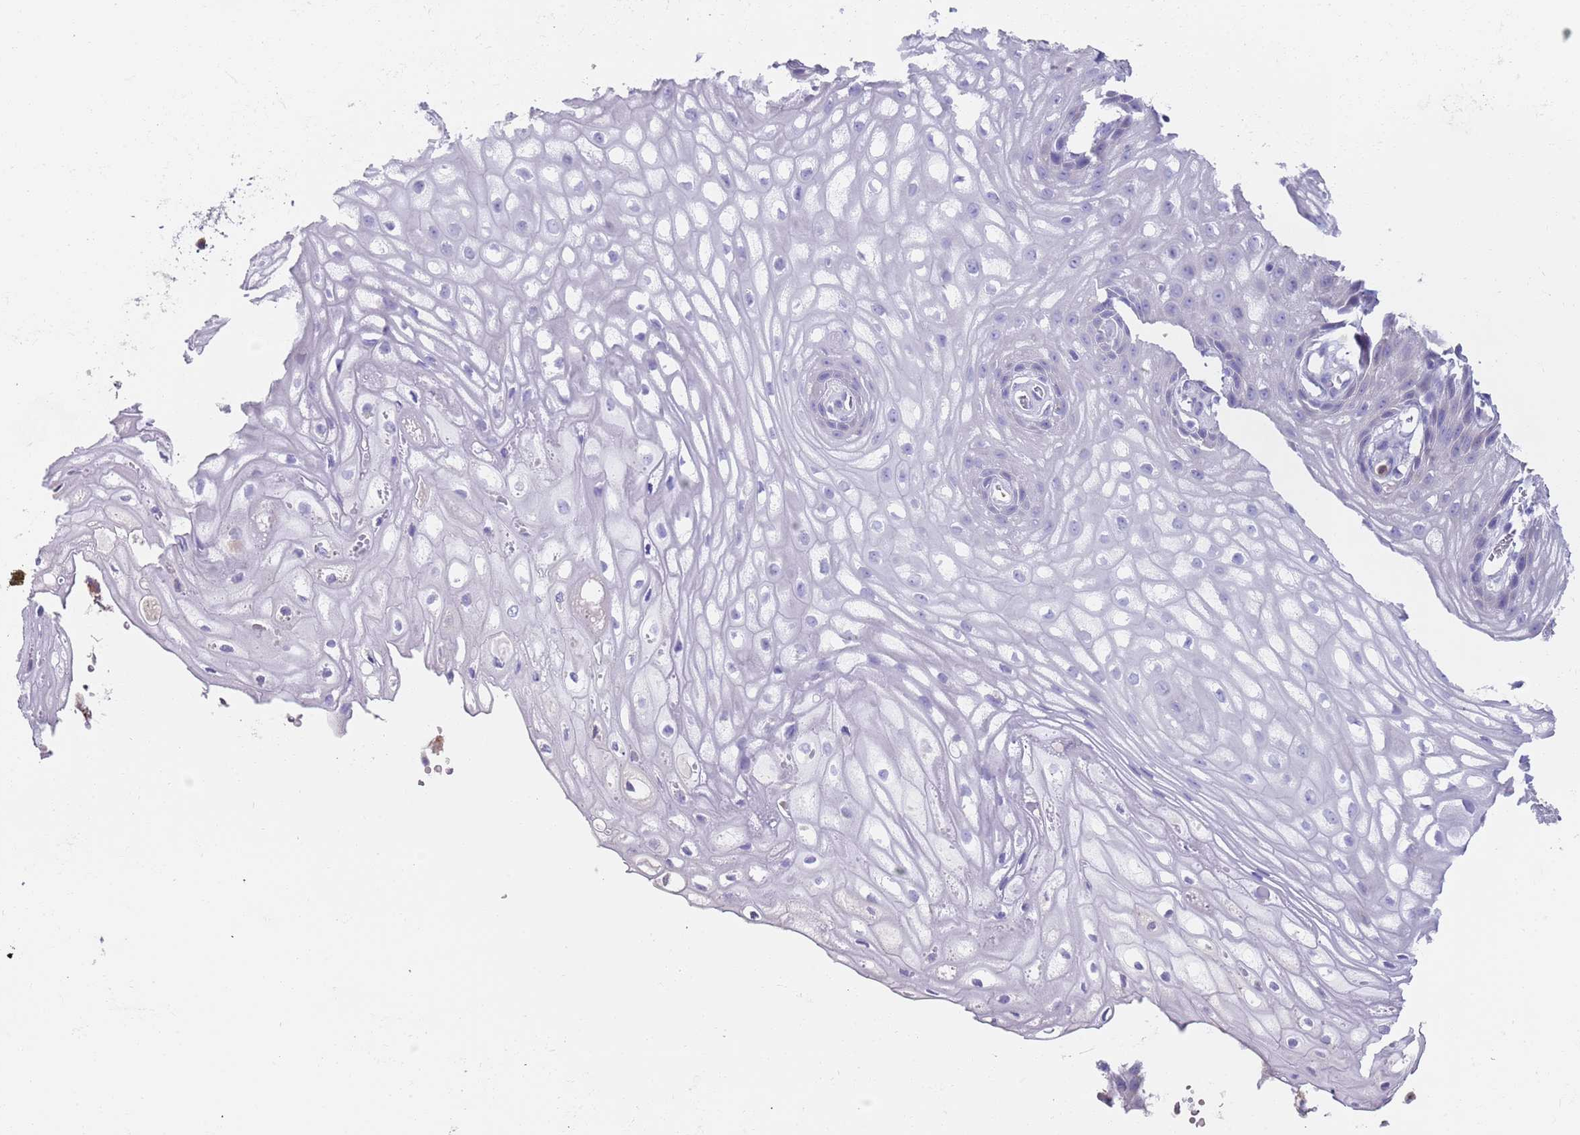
{"staining": {"intensity": "negative", "quantity": "none", "location": "none"}, "tissue": "vagina", "cell_type": "Squamous epithelial cells", "image_type": "normal", "snomed": [{"axis": "morphology", "description": "Normal tissue, NOS"}, {"axis": "topography", "description": "Vagina"}], "caption": "Immunohistochemistry histopathology image of unremarkable human vagina stained for a protein (brown), which displays no staining in squamous epithelial cells.", "gene": "TYW1B", "patient": {"sex": "female", "age": 60}}